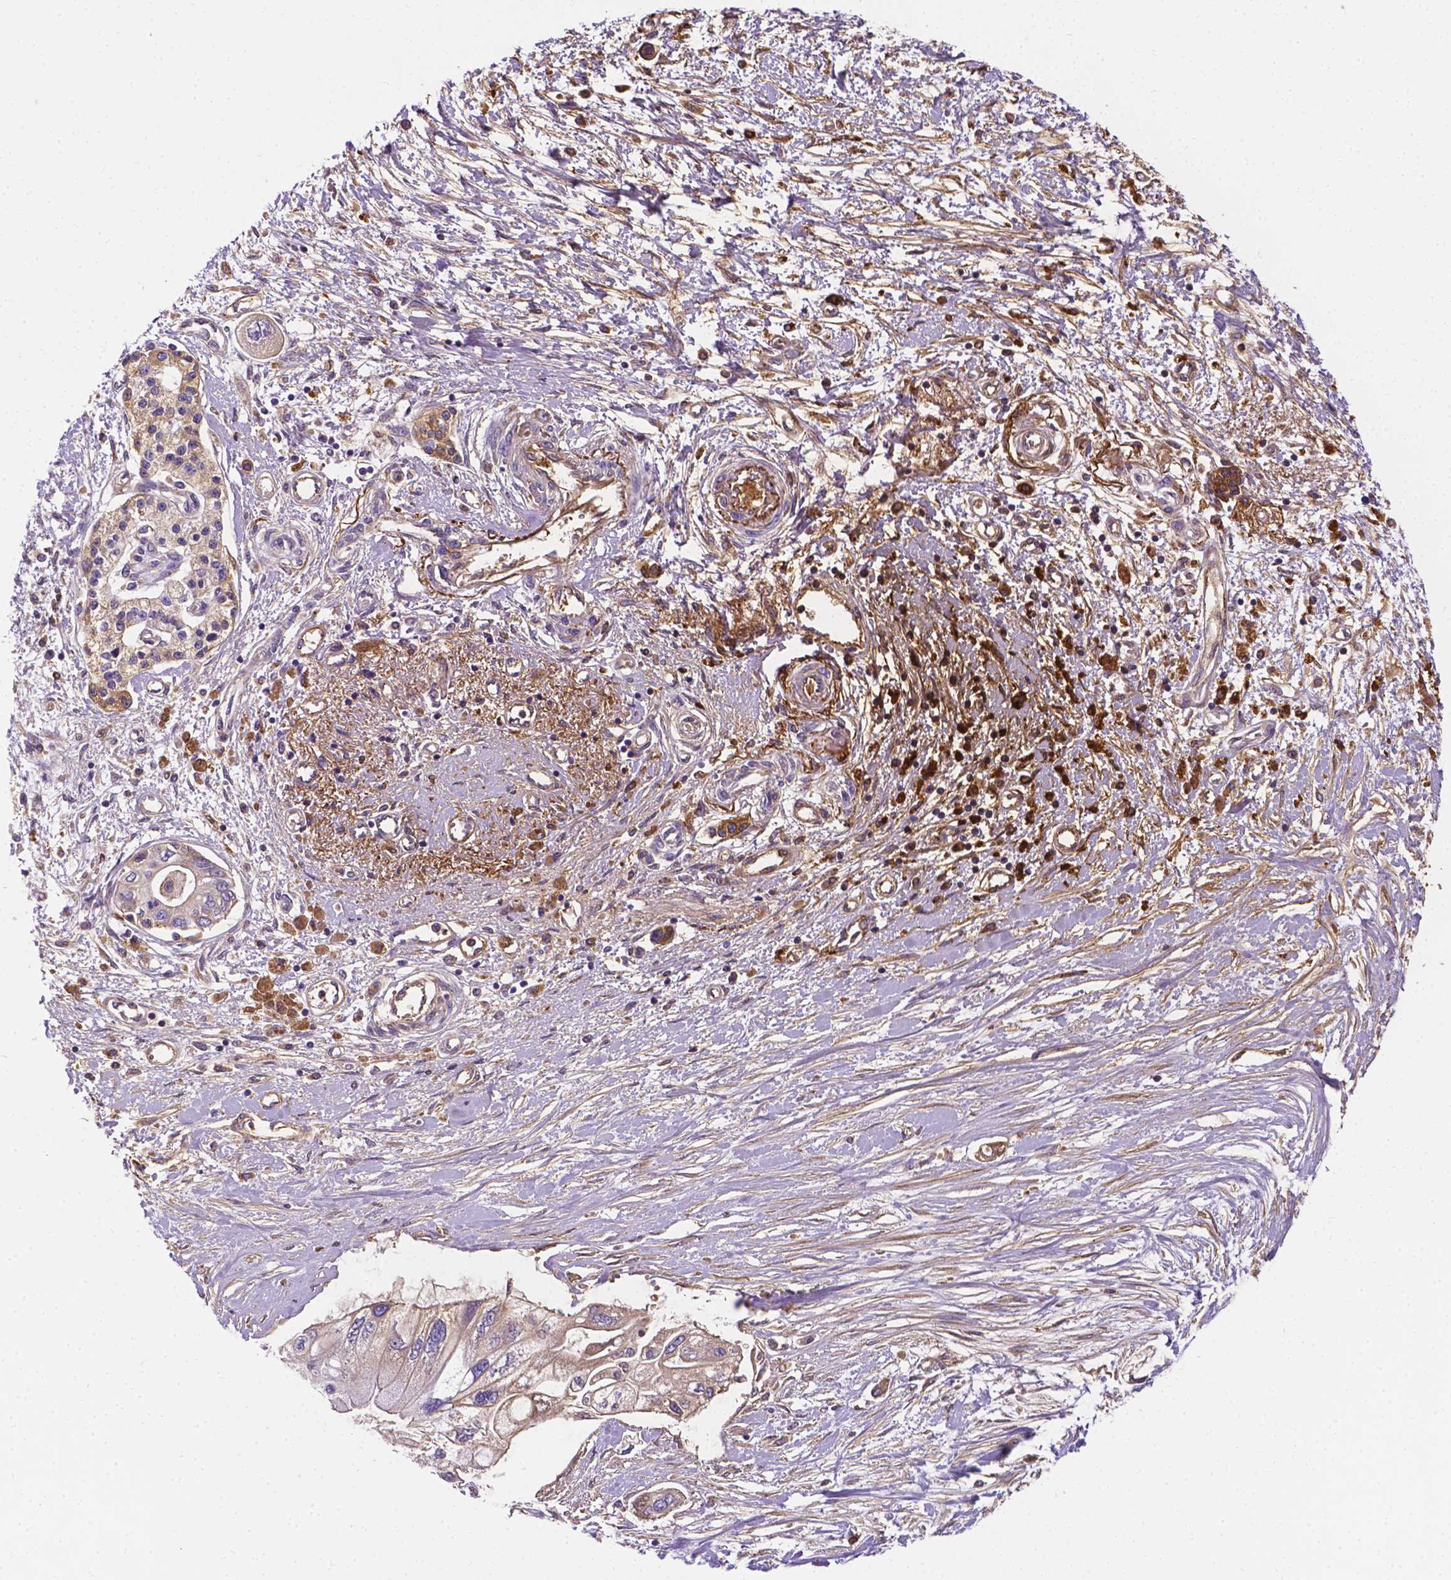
{"staining": {"intensity": "weak", "quantity": "<25%", "location": "cytoplasmic/membranous"}, "tissue": "pancreatic cancer", "cell_type": "Tumor cells", "image_type": "cancer", "snomed": [{"axis": "morphology", "description": "Adenocarcinoma, NOS"}, {"axis": "topography", "description": "Pancreas"}], "caption": "Histopathology image shows no significant protein positivity in tumor cells of adenocarcinoma (pancreatic). Nuclei are stained in blue.", "gene": "APOE", "patient": {"sex": "female", "age": 77}}